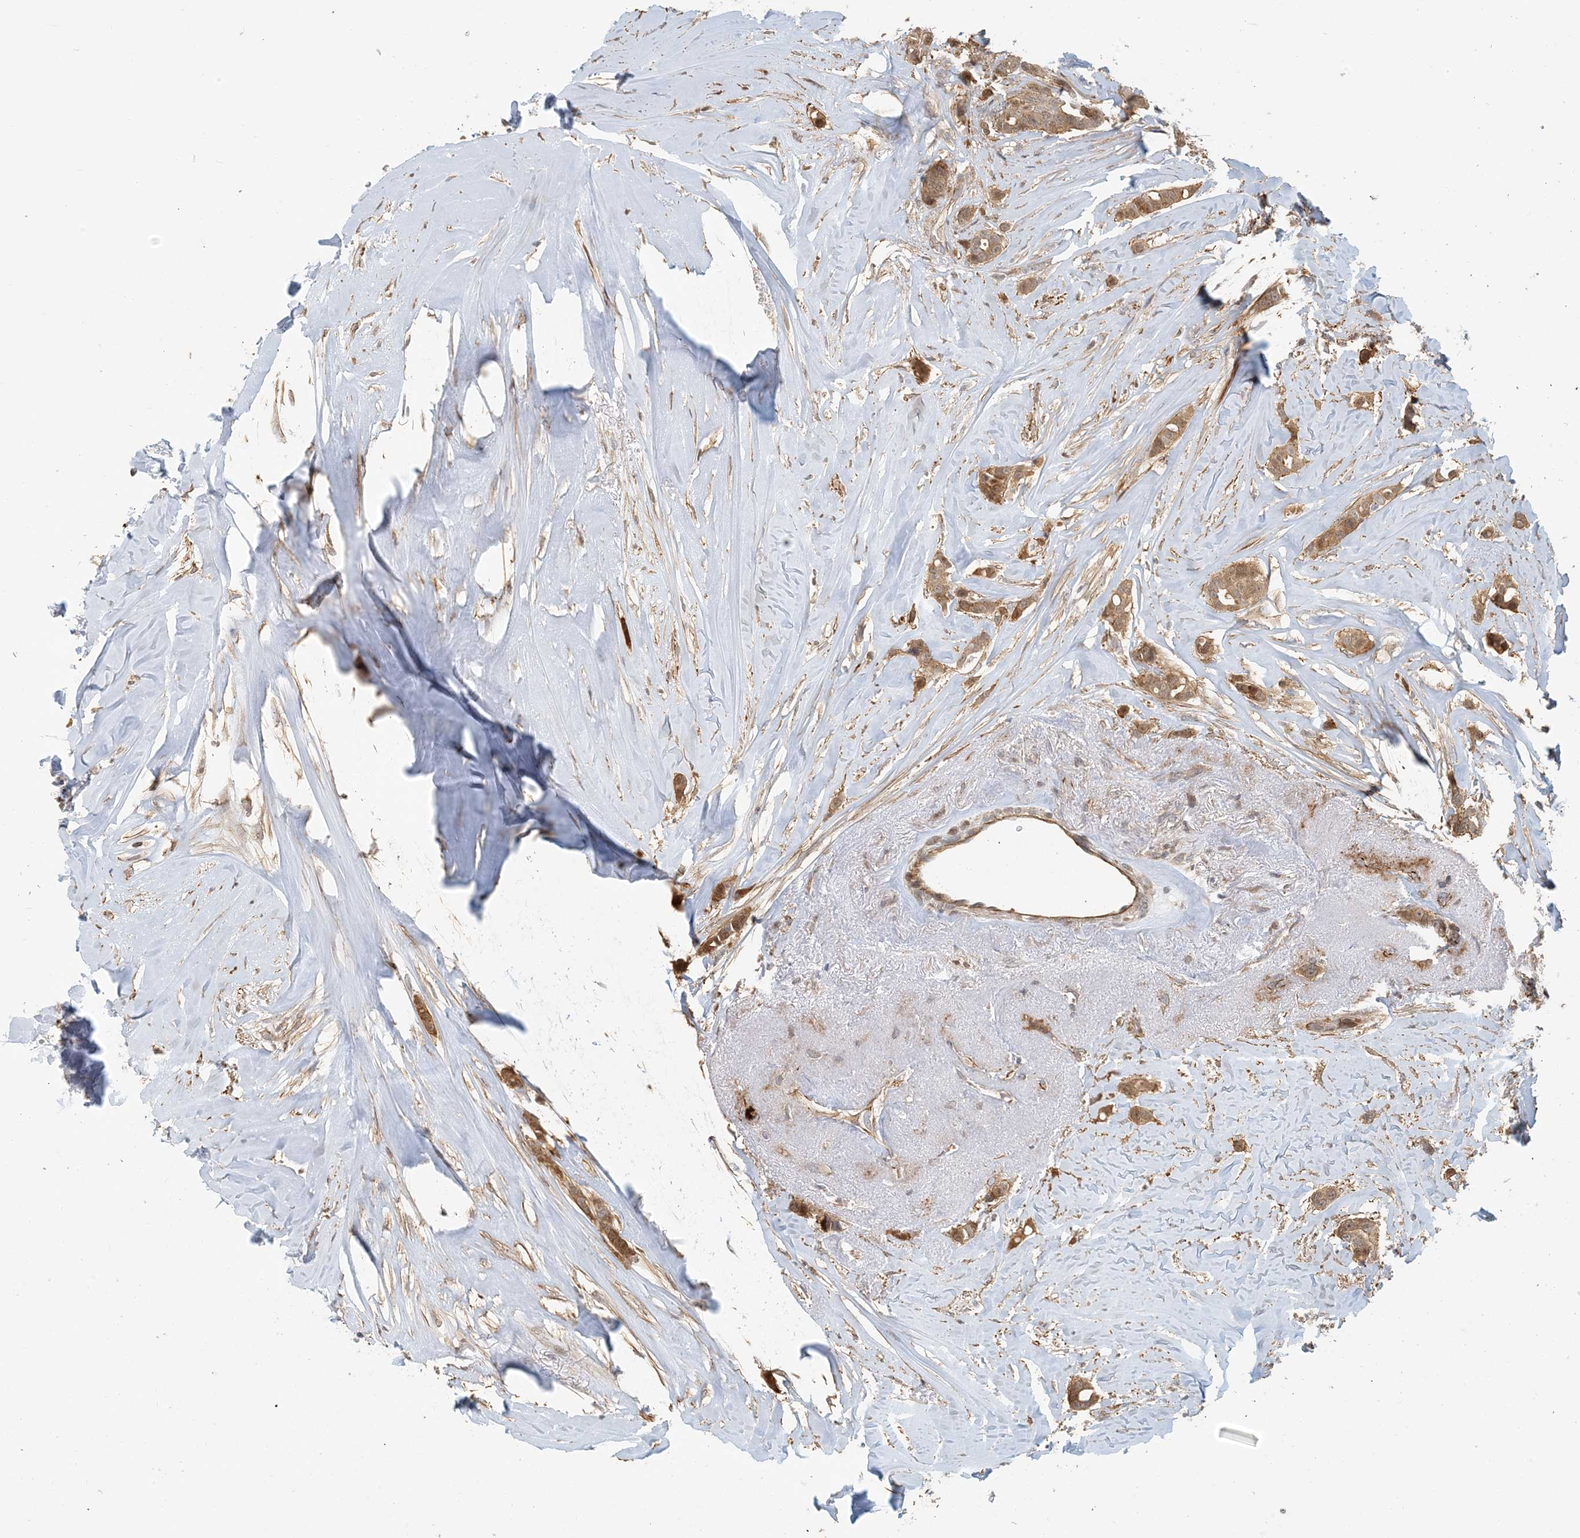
{"staining": {"intensity": "moderate", "quantity": ">75%", "location": "cytoplasmic/membranous"}, "tissue": "breast cancer", "cell_type": "Tumor cells", "image_type": "cancer", "snomed": [{"axis": "morphology", "description": "Lobular carcinoma"}, {"axis": "topography", "description": "Breast"}], "caption": "Breast cancer (lobular carcinoma) tissue shows moderate cytoplasmic/membranous positivity in approximately >75% of tumor cells Nuclei are stained in blue.", "gene": "MAPKBP1", "patient": {"sex": "female", "age": 51}}